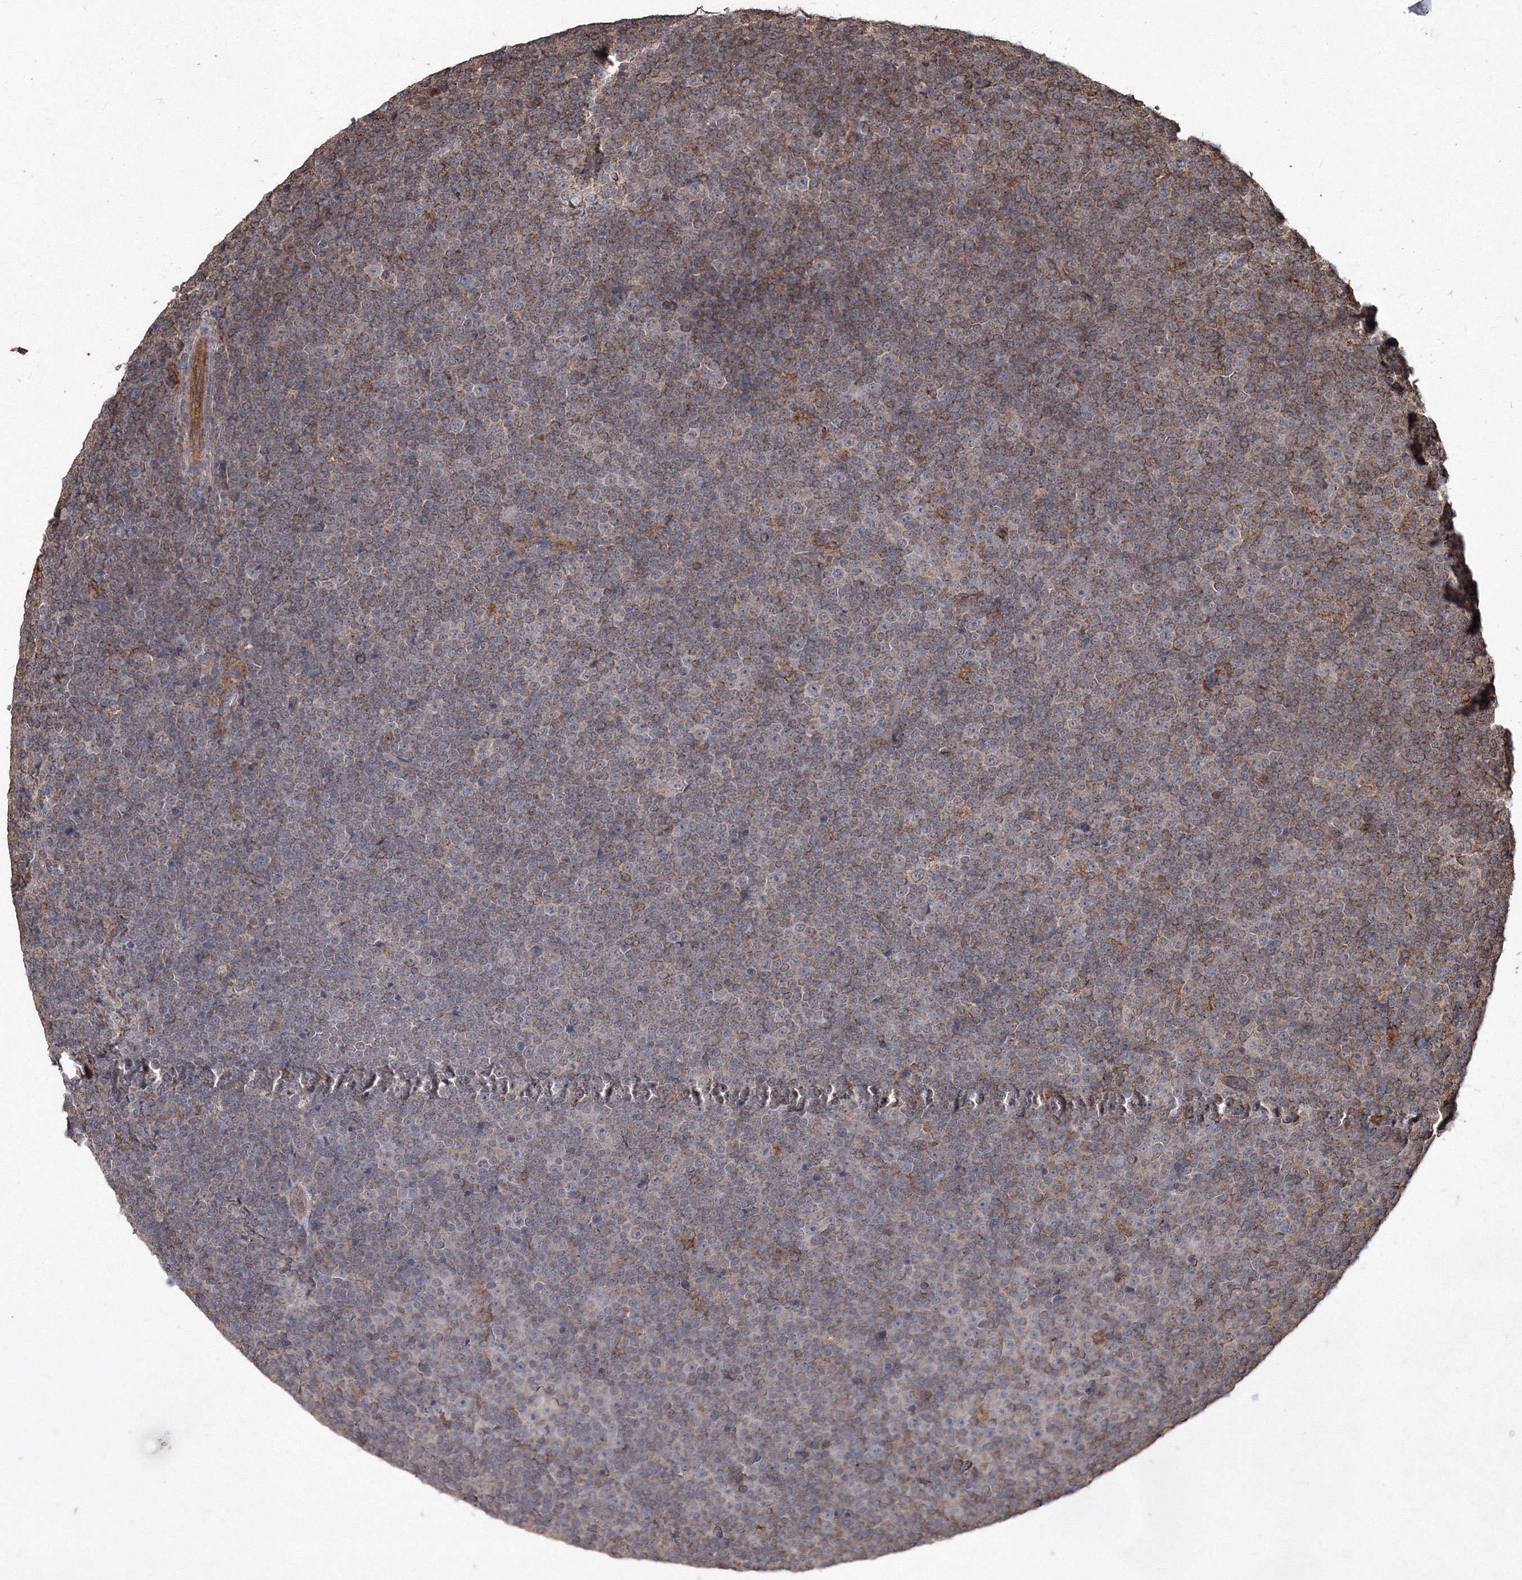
{"staining": {"intensity": "negative", "quantity": "none", "location": "none"}, "tissue": "lymphoma", "cell_type": "Tumor cells", "image_type": "cancer", "snomed": [{"axis": "morphology", "description": "Malignant lymphoma, non-Hodgkin's type, Low grade"}, {"axis": "topography", "description": "Lymph node"}], "caption": "This is an IHC micrograph of human lymphoma. There is no staining in tumor cells.", "gene": "TMEM139", "patient": {"sex": "female", "age": 67}}